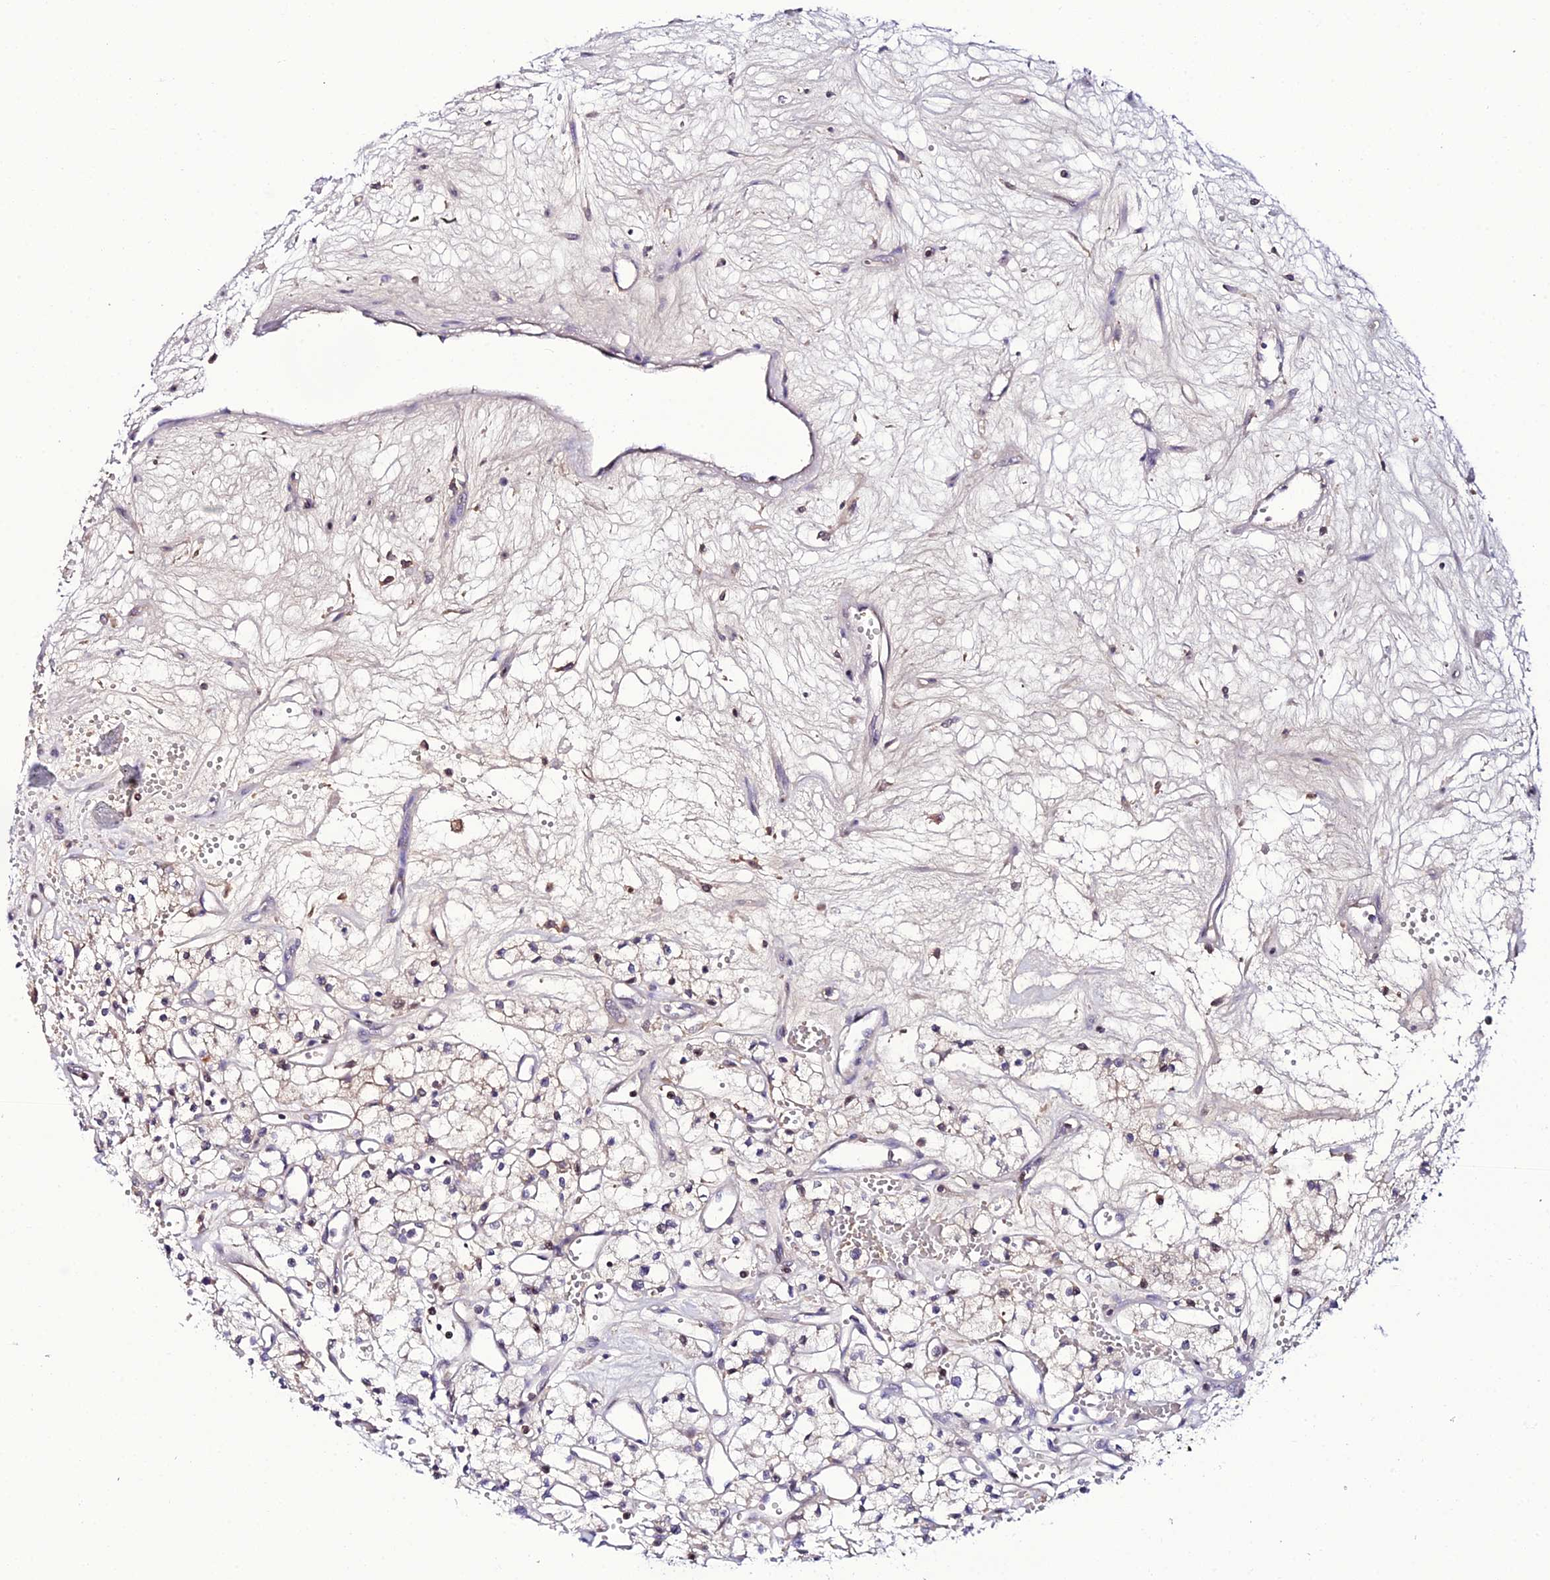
{"staining": {"intensity": "negative", "quantity": "none", "location": "none"}, "tissue": "renal cancer", "cell_type": "Tumor cells", "image_type": "cancer", "snomed": [{"axis": "morphology", "description": "Adenocarcinoma, NOS"}, {"axis": "topography", "description": "Kidney"}], "caption": "Immunohistochemistry (IHC) photomicrograph of neoplastic tissue: adenocarcinoma (renal) stained with DAB reveals no significant protein staining in tumor cells.", "gene": "DEFB132", "patient": {"sex": "male", "age": 59}}